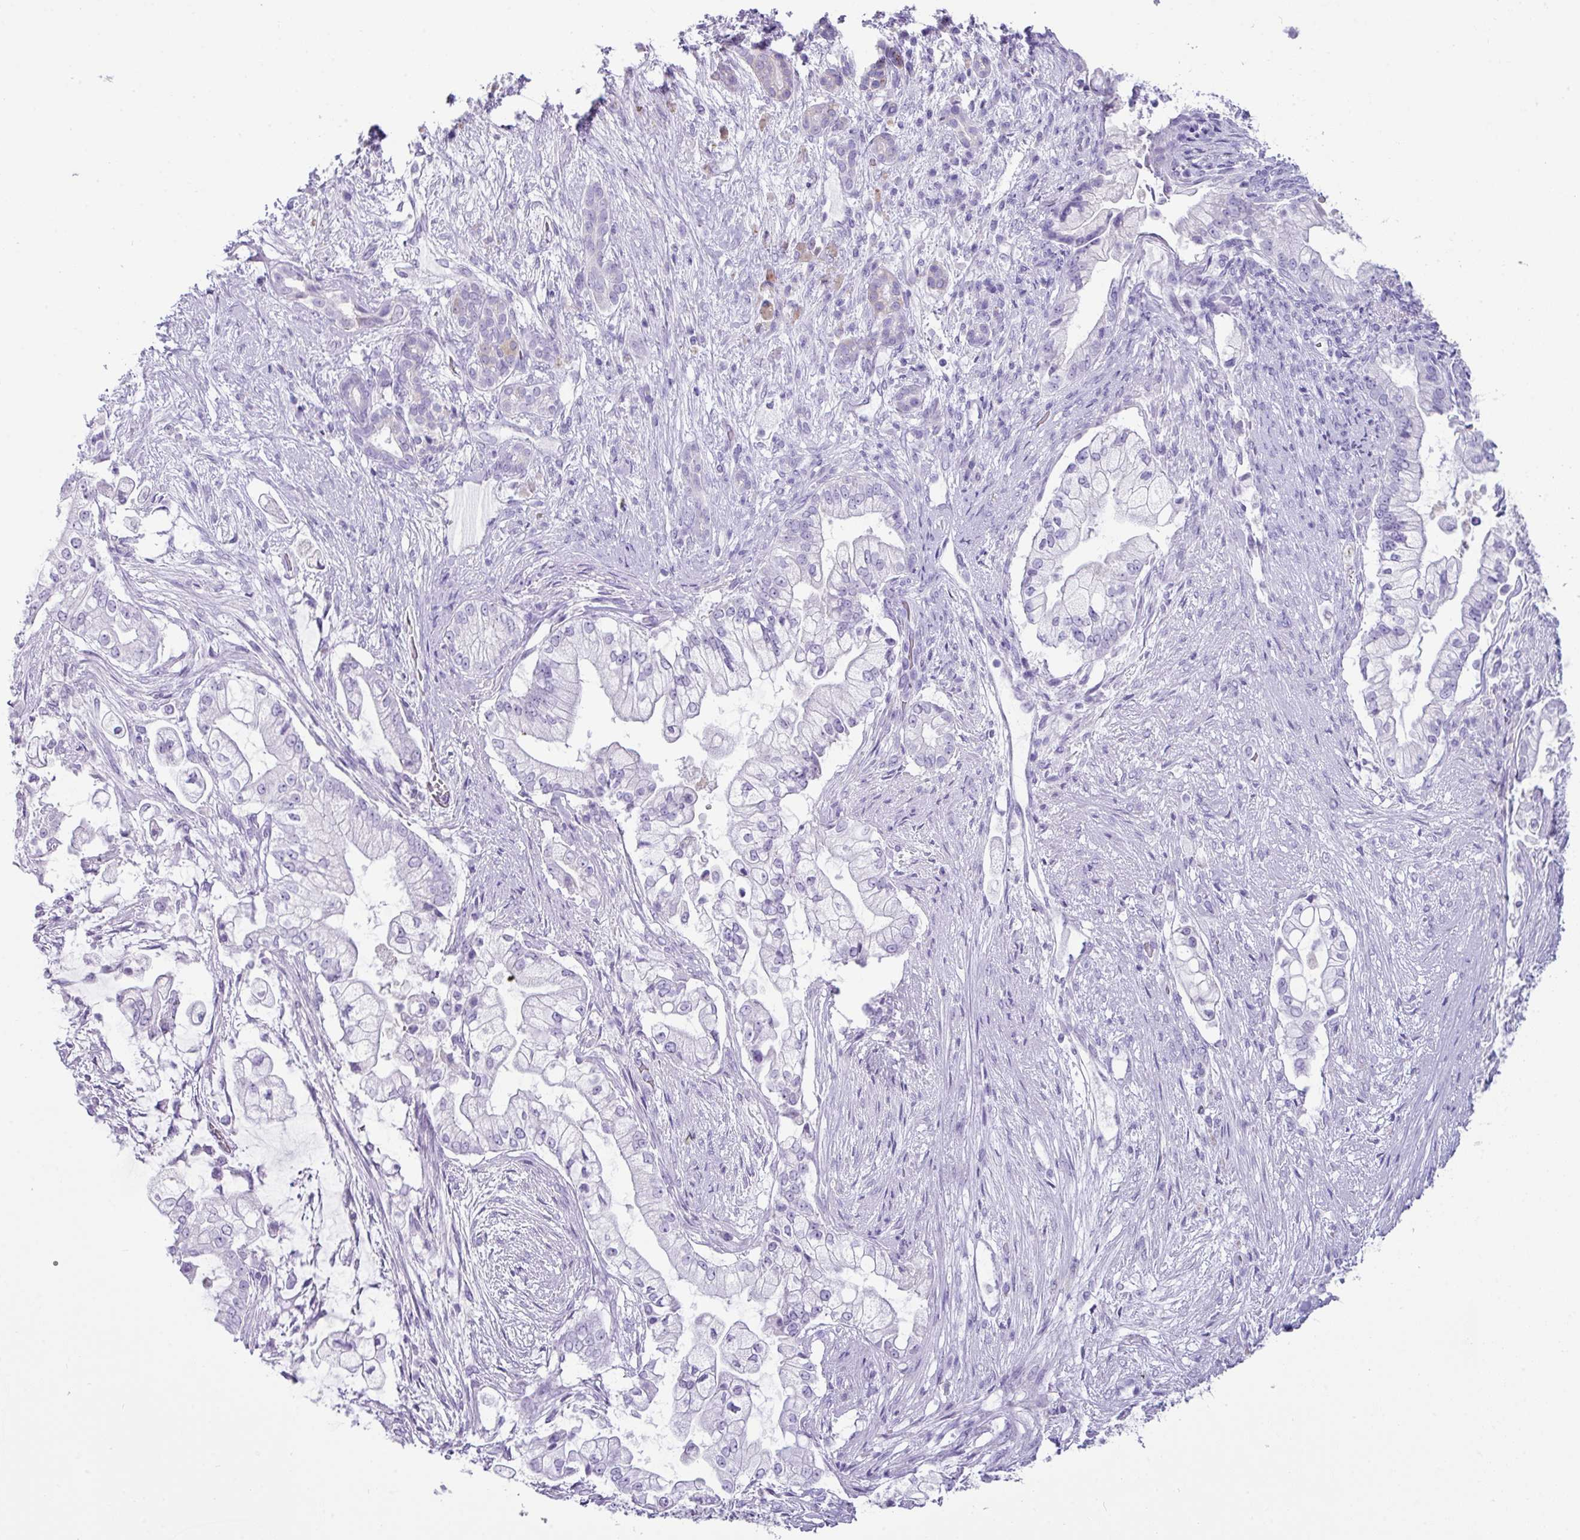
{"staining": {"intensity": "negative", "quantity": "none", "location": "none"}, "tissue": "pancreatic cancer", "cell_type": "Tumor cells", "image_type": "cancer", "snomed": [{"axis": "morphology", "description": "Adenocarcinoma, NOS"}, {"axis": "topography", "description": "Pancreas"}], "caption": "The micrograph displays no significant expression in tumor cells of adenocarcinoma (pancreatic).", "gene": "NCCRP1", "patient": {"sex": "female", "age": 69}}